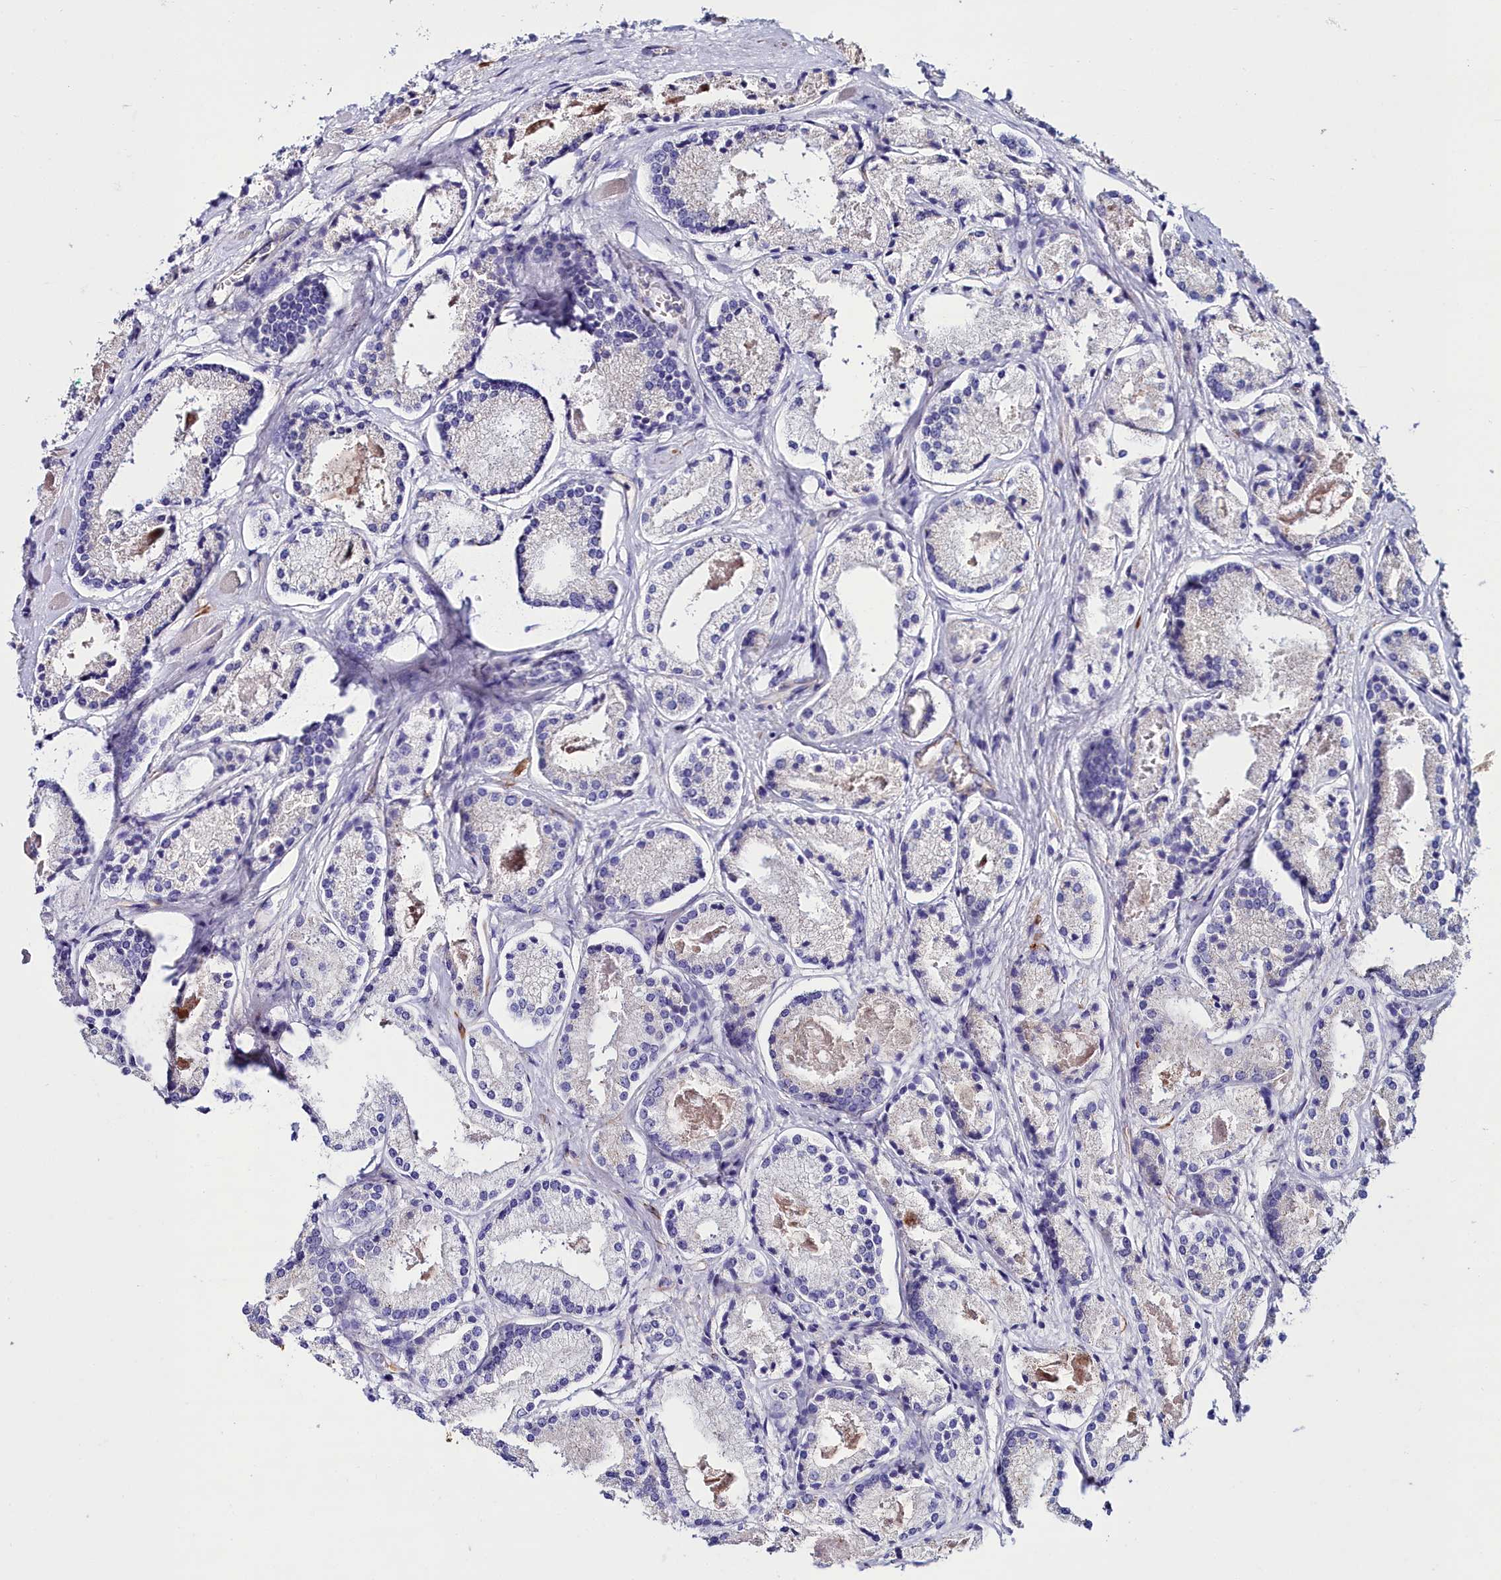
{"staining": {"intensity": "negative", "quantity": "none", "location": "none"}, "tissue": "prostate cancer", "cell_type": "Tumor cells", "image_type": "cancer", "snomed": [{"axis": "morphology", "description": "Adenocarcinoma, High grade"}, {"axis": "topography", "description": "Prostate"}], "caption": "This is a image of immunohistochemistry (IHC) staining of prostate cancer, which shows no staining in tumor cells.", "gene": "FADS3", "patient": {"sex": "male", "age": 67}}